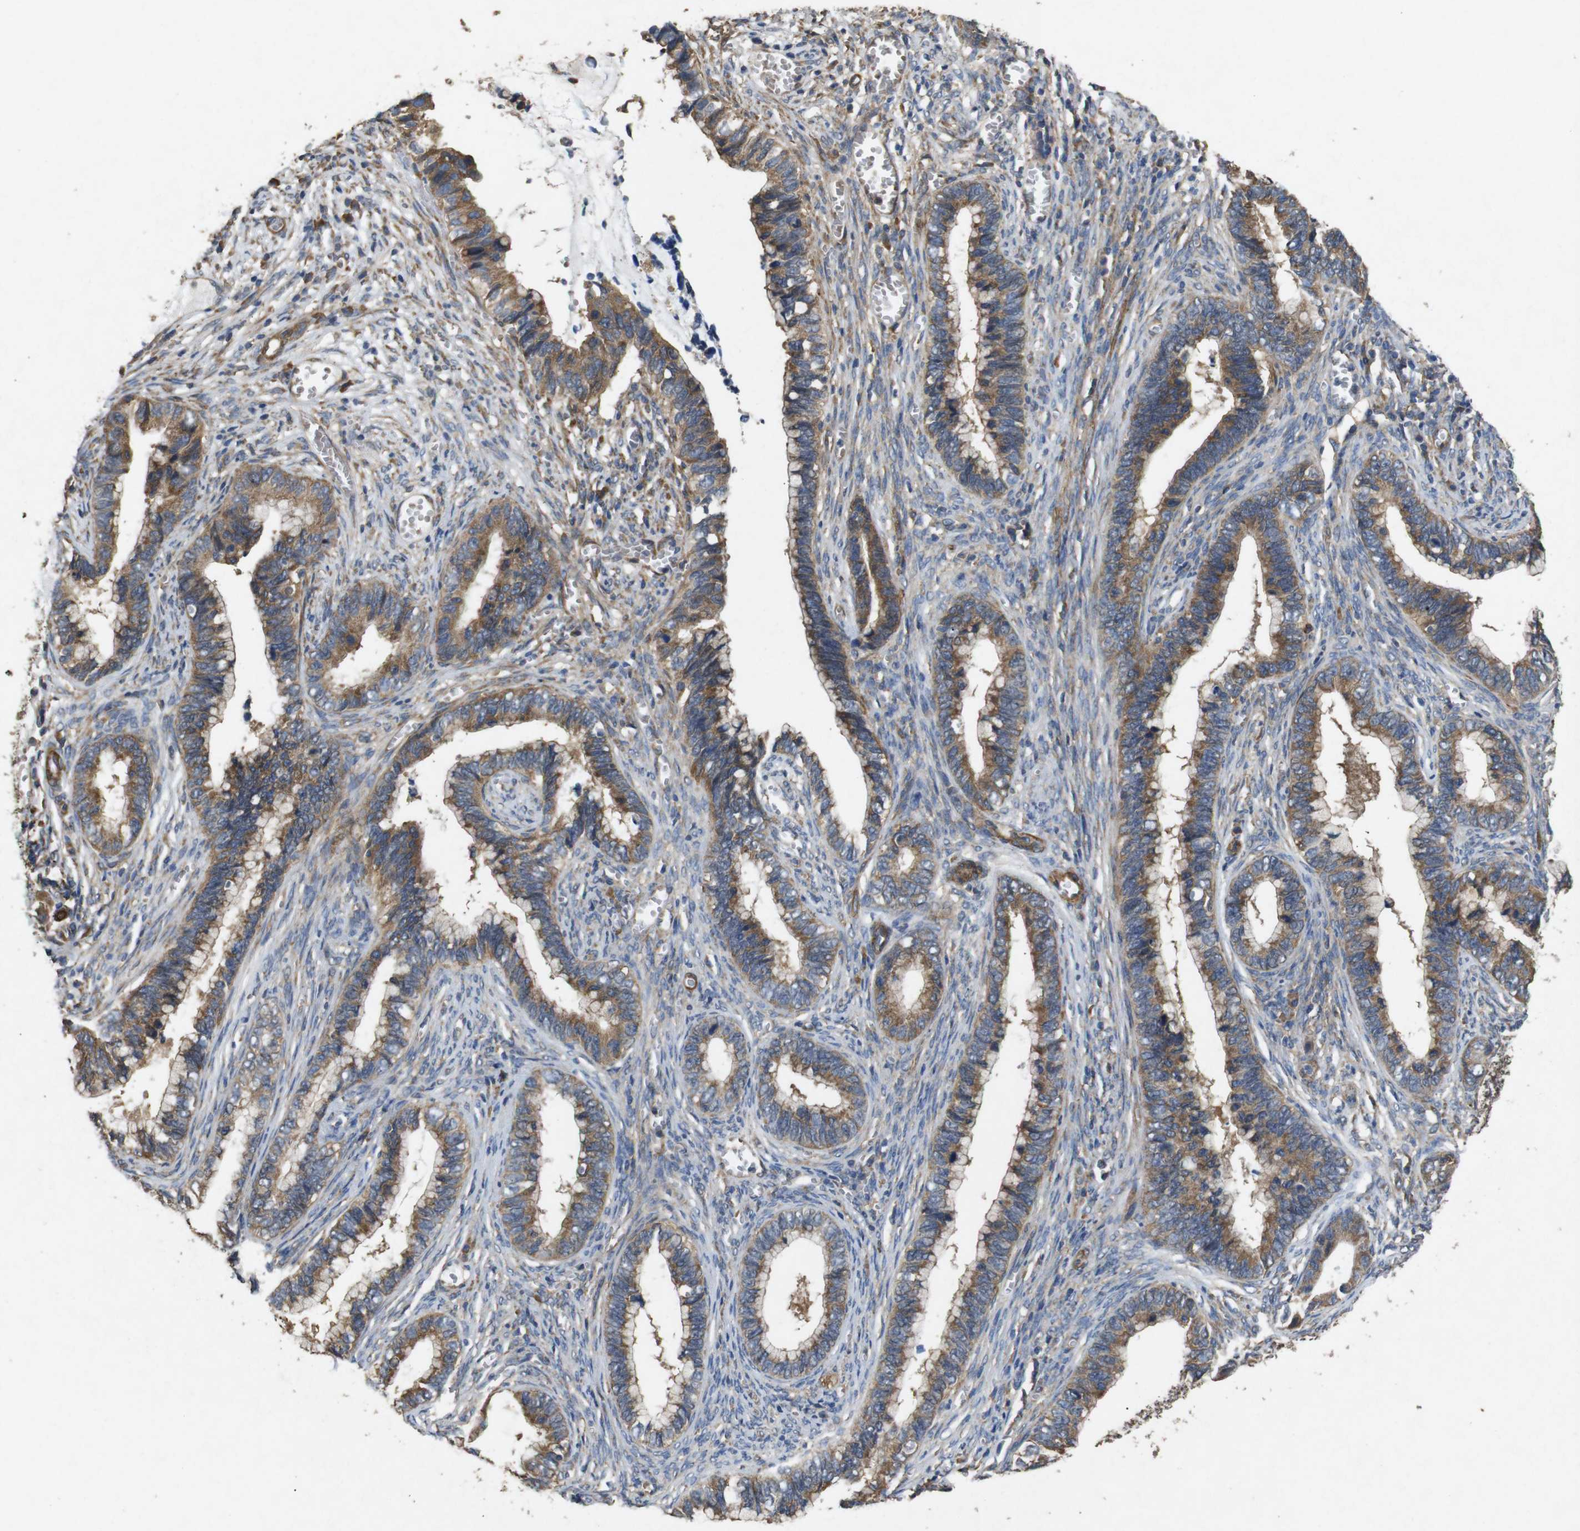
{"staining": {"intensity": "moderate", "quantity": ">75%", "location": "cytoplasmic/membranous"}, "tissue": "cervical cancer", "cell_type": "Tumor cells", "image_type": "cancer", "snomed": [{"axis": "morphology", "description": "Adenocarcinoma, NOS"}, {"axis": "topography", "description": "Cervix"}], "caption": "An IHC histopathology image of tumor tissue is shown. Protein staining in brown shows moderate cytoplasmic/membranous positivity in adenocarcinoma (cervical) within tumor cells.", "gene": "BNIP3", "patient": {"sex": "female", "age": 44}}